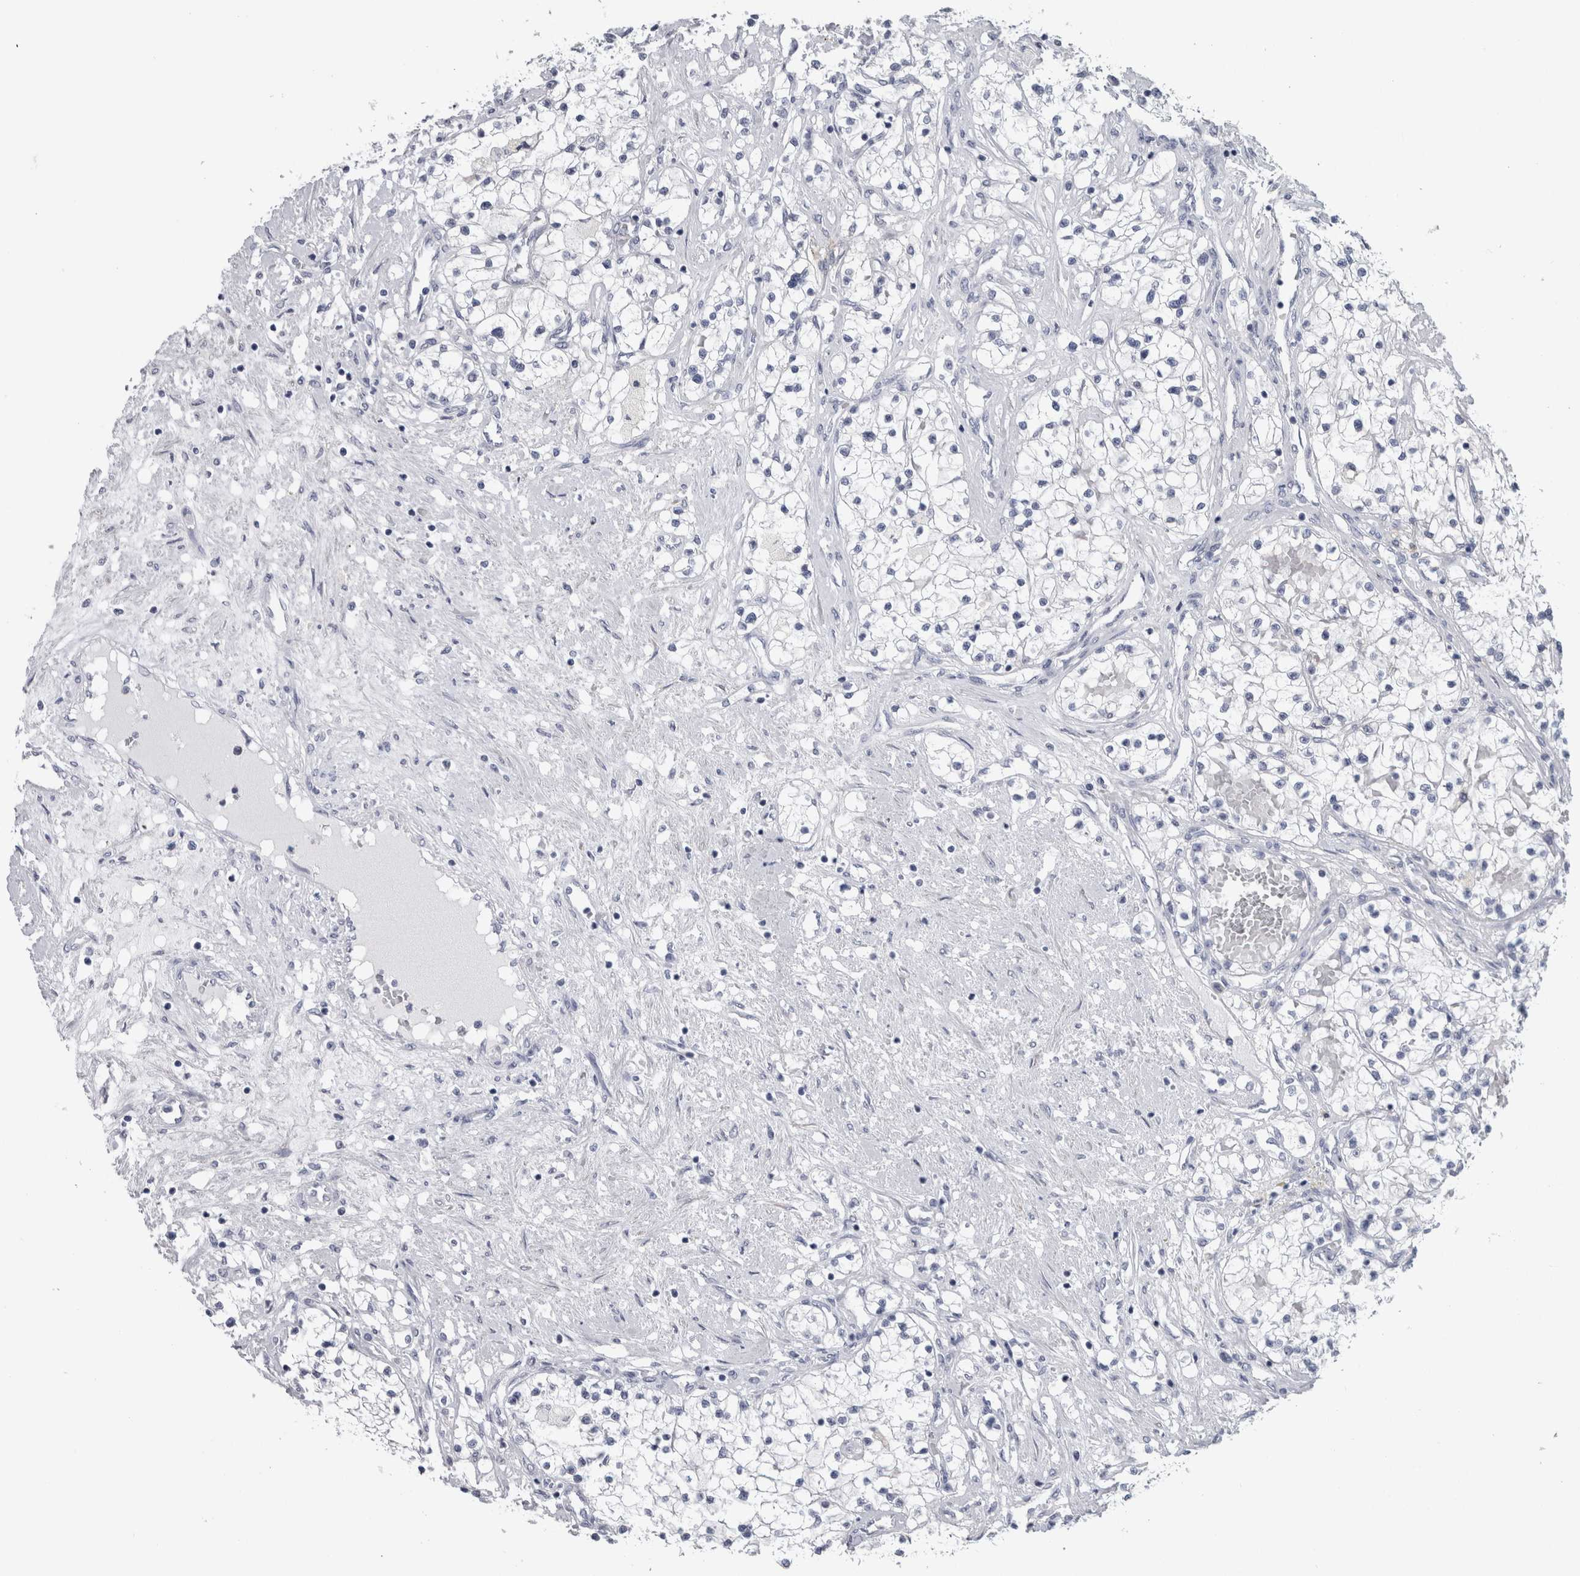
{"staining": {"intensity": "negative", "quantity": "none", "location": "none"}, "tissue": "renal cancer", "cell_type": "Tumor cells", "image_type": "cancer", "snomed": [{"axis": "morphology", "description": "Adenocarcinoma, NOS"}, {"axis": "topography", "description": "Kidney"}], "caption": "Micrograph shows no protein staining in tumor cells of adenocarcinoma (renal) tissue. (Immunohistochemistry (ihc), brightfield microscopy, high magnification).", "gene": "MSMB", "patient": {"sex": "male", "age": 68}}